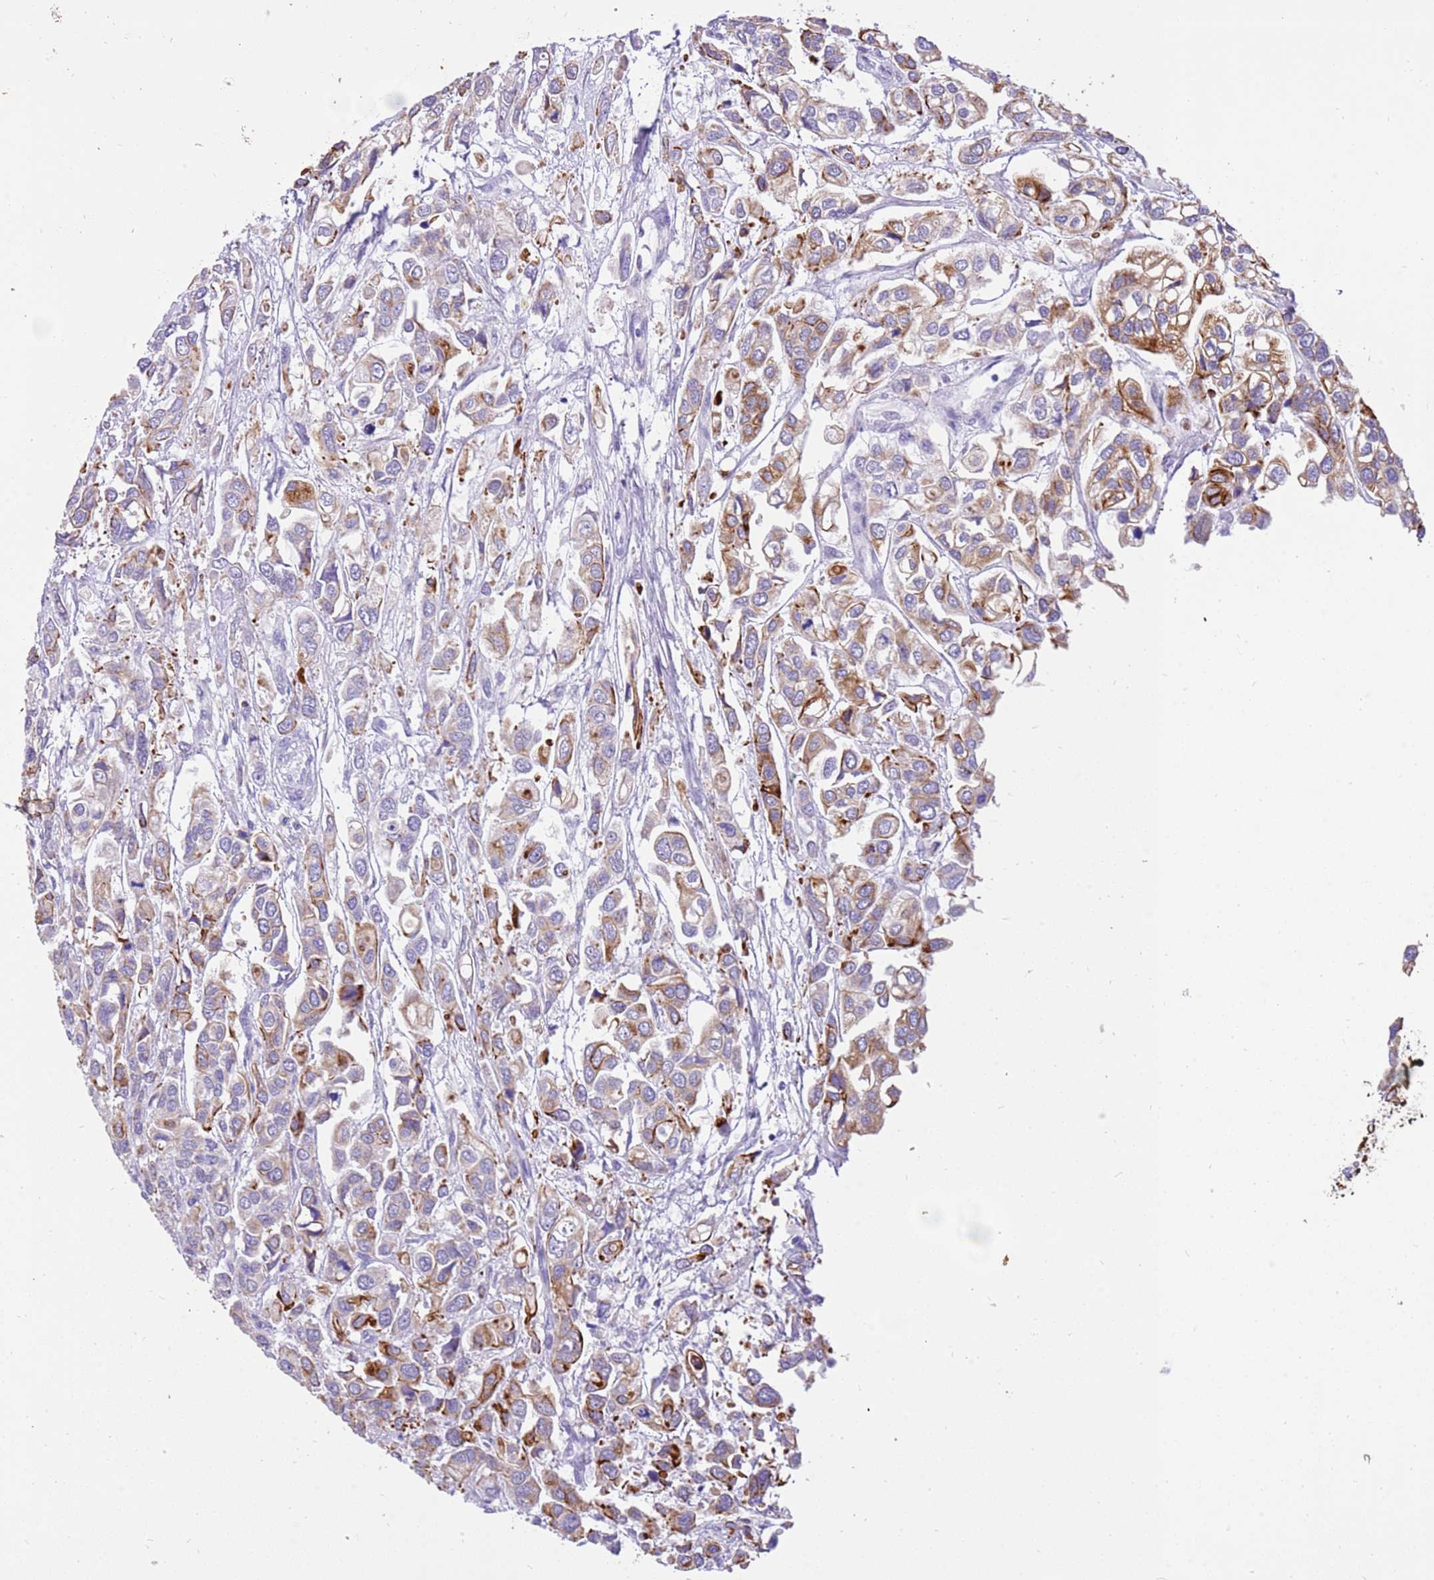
{"staining": {"intensity": "moderate", "quantity": ">75%", "location": "cytoplasmic/membranous"}, "tissue": "urothelial cancer", "cell_type": "Tumor cells", "image_type": "cancer", "snomed": [{"axis": "morphology", "description": "Urothelial carcinoma, High grade"}, {"axis": "topography", "description": "Urinary bladder"}], "caption": "This photomicrograph exhibits immunohistochemistry staining of human urothelial cancer, with medium moderate cytoplasmic/membranous positivity in approximately >75% of tumor cells.", "gene": "R3HDM4", "patient": {"sex": "male", "age": 67}}